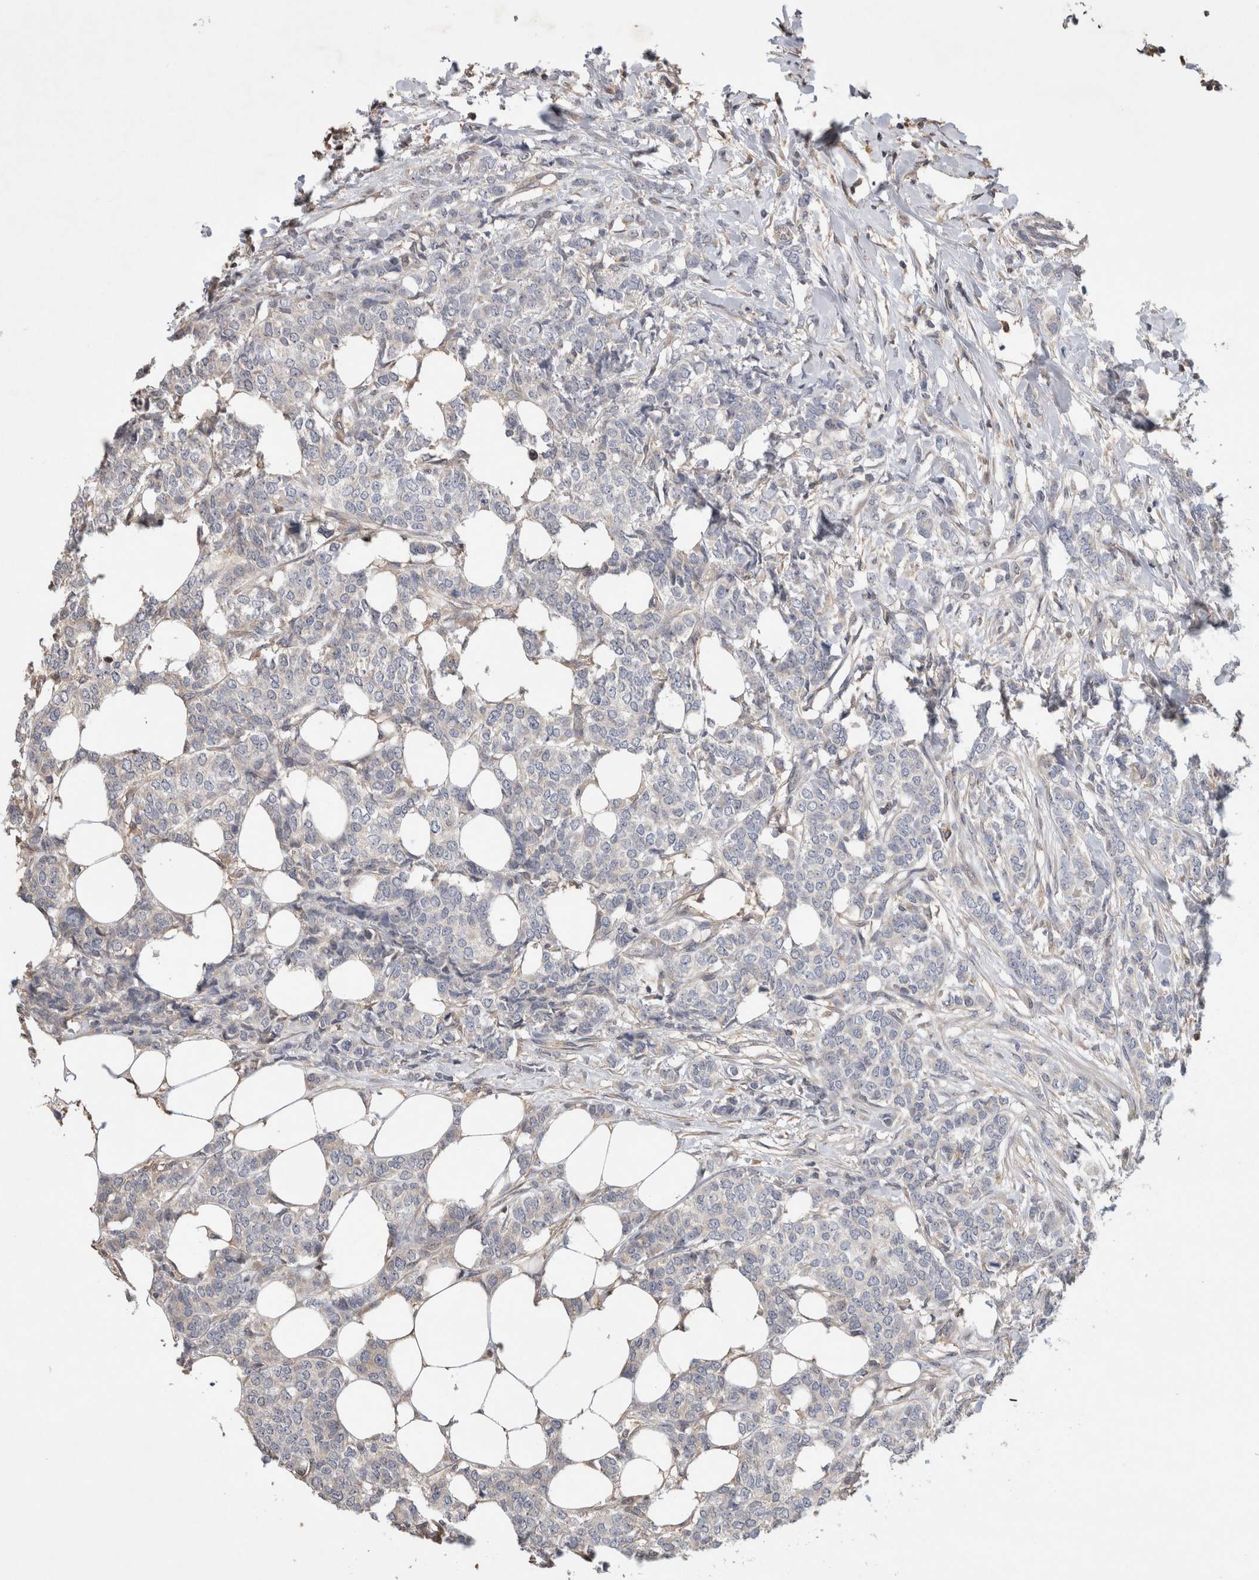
{"staining": {"intensity": "negative", "quantity": "none", "location": "none"}, "tissue": "breast cancer", "cell_type": "Tumor cells", "image_type": "cancer", "snomed": [{"axis": "morphology", "description": "Lobular carcinoma"}, {"axis": "topography", "description": "Skin"}, {"axis": "topography", "description": "Breast"}], "caption": "A high-resolution image shows immunohistochemistry staining of breast cancer (lobular carcinoma), which exhibits no significant staining in tumor cells. The staining was performed using DAB to visualize the protein expression in brown, while the nuclei were stained in blue with hematoxylin (Magnification: 20x).", "gene": "TRIM5", "patient": {"sex": "female", "age": 46}}